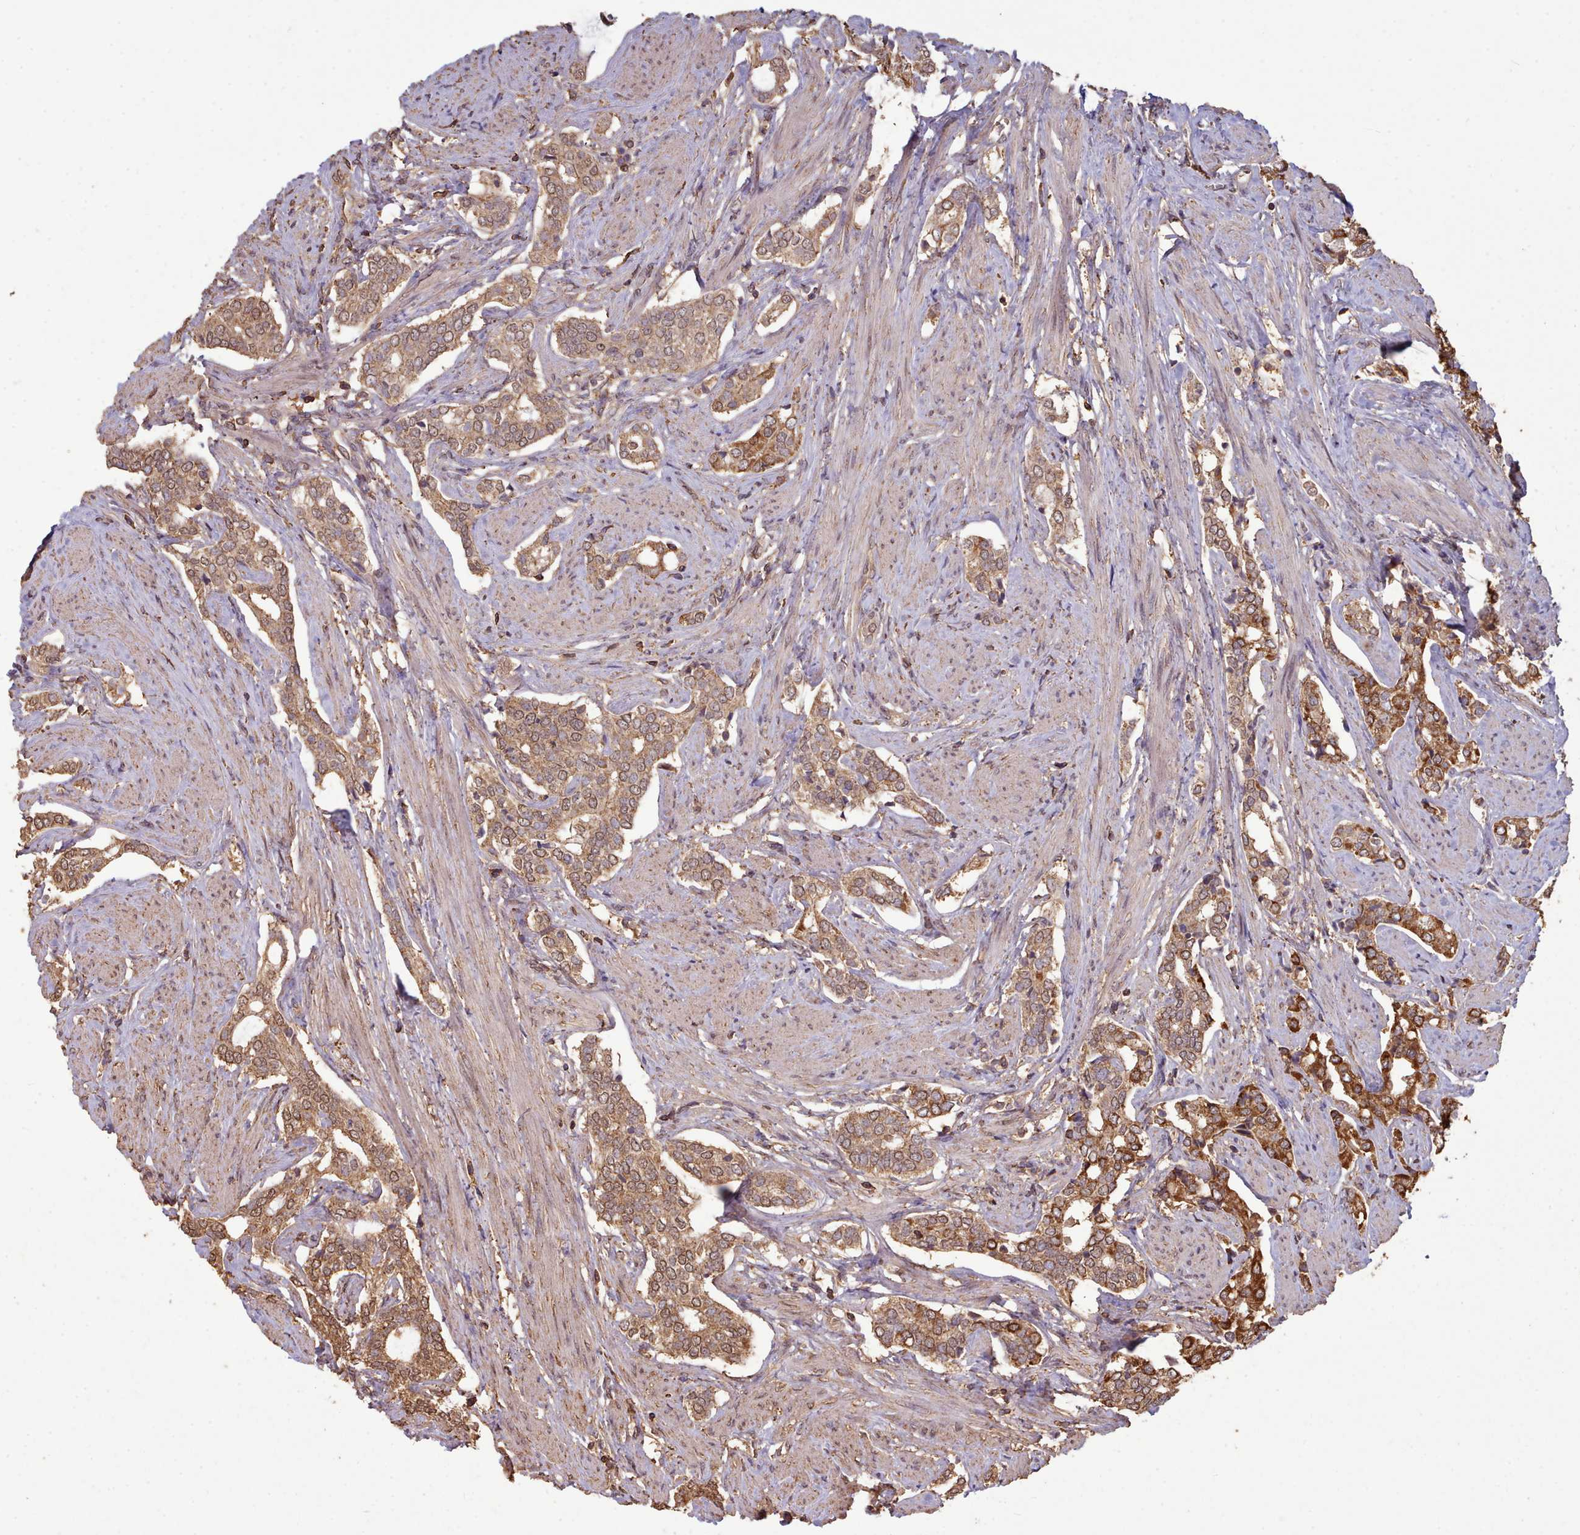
{"staining": {"intensity": "strong", "quantity": ">75%", "location": "cytoplasmic/membranous,nuclear"}, "tissue": "prostate cancer", "cell_type": "Tumor cells", "image_type": "cancer", "snomed": [{"axis": "morphology", "description": "Adenocarcinoma, High grade"}, {"axis": "topography", "description": "Prostate"}], "caption": "Protein positivity by IHC reveals strong cytoplasmic/membranous and nuclear positivity in about >75% of tumor cells in prostate adenocarcinoma (high-grade).", "gene": "METRN", "patient": {"sex": "male", "age": 71}}